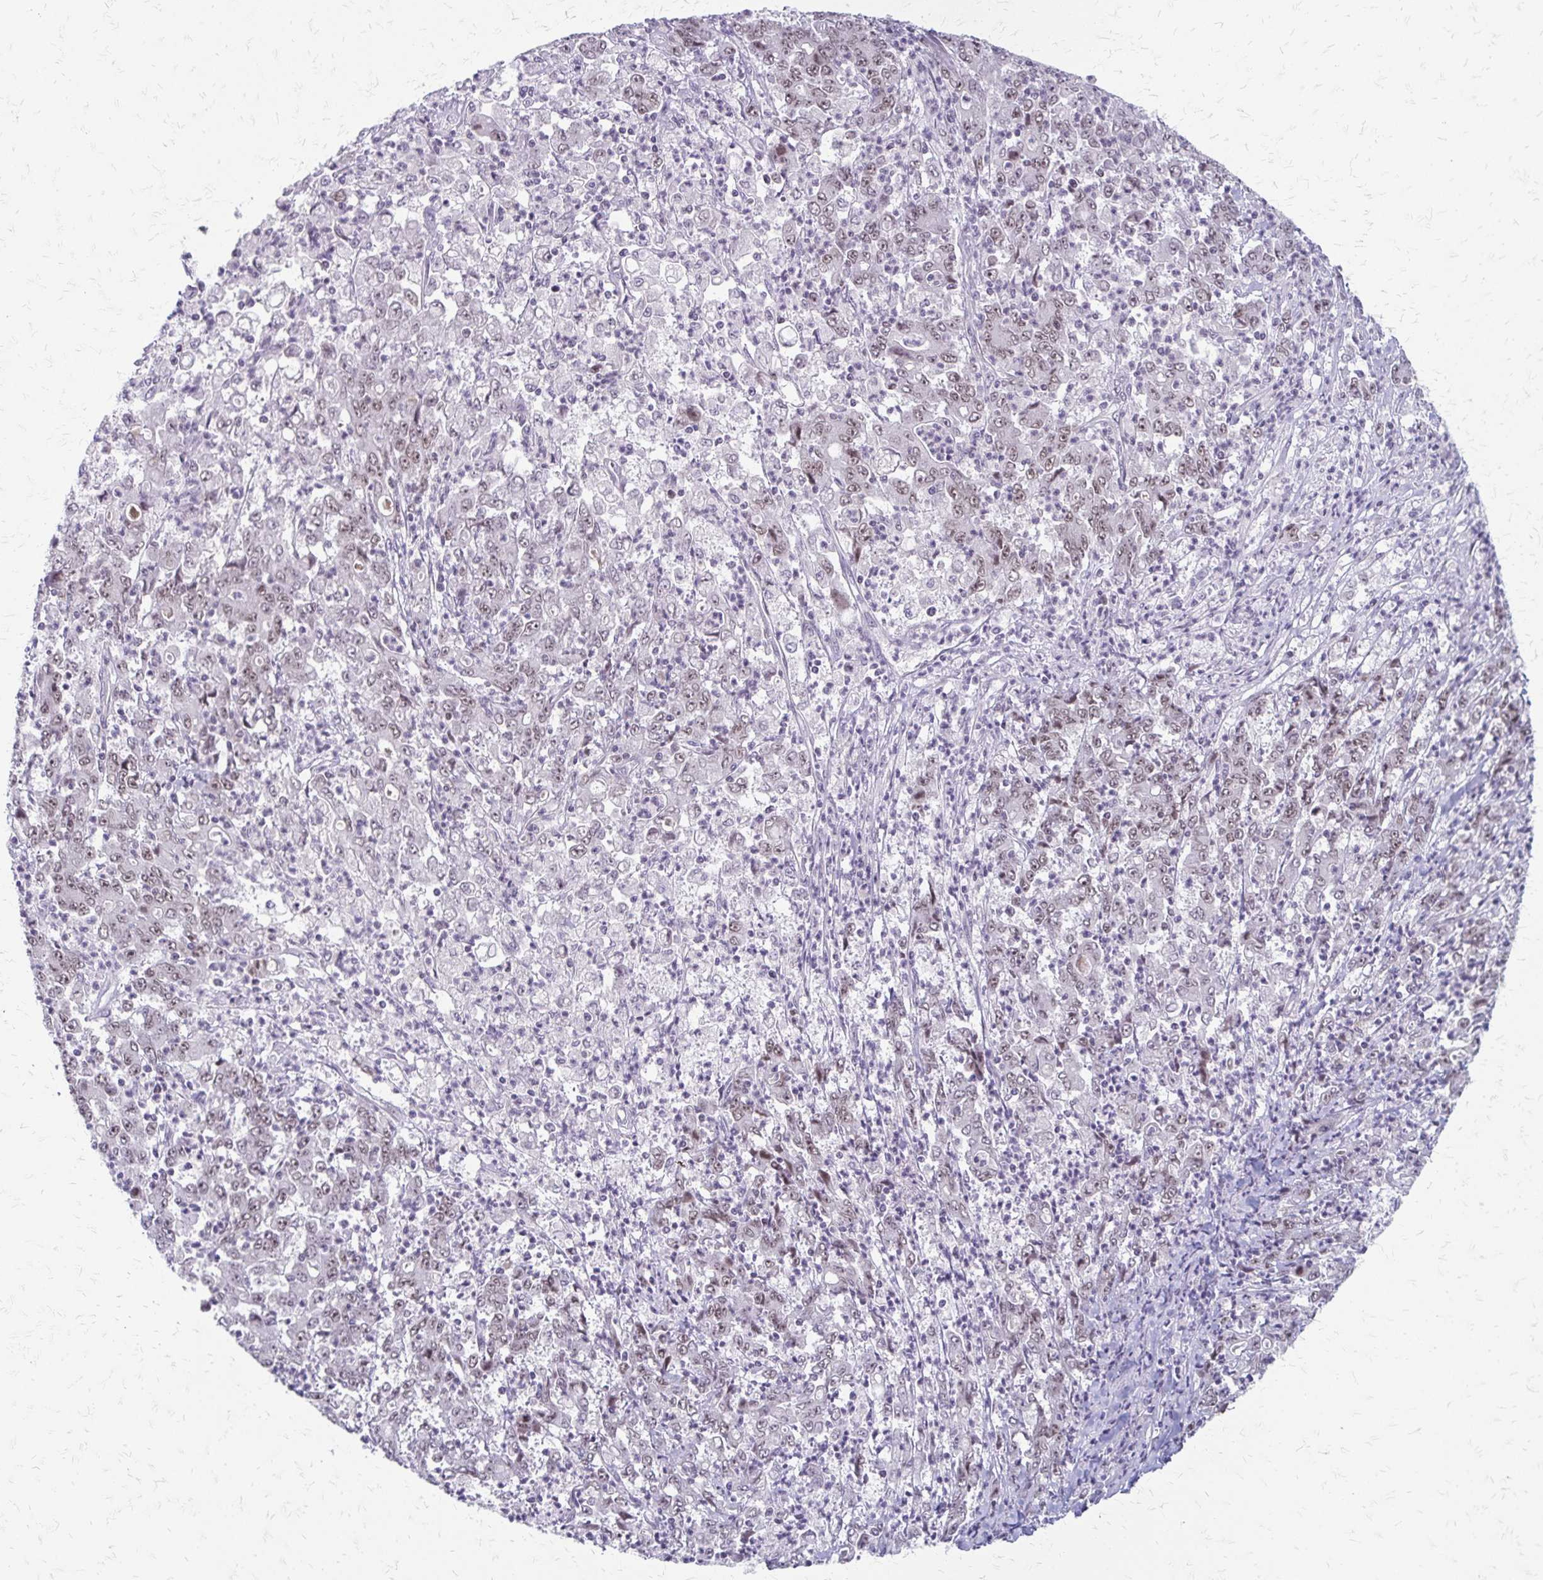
{"staining": {"intensity": "weak", "quantity": ">75%", "location": "nuclear"}, "tissue": "stomach cancer", "cell_type": "Tumor cells", "image_type": "cancer", "snomed": [{"axis": "morphology", "description": "Adenocarcinoma, NOS"}, {"axis": "topography", "description": "Stomach, lower"}], "caption": "The immunohistochemical stain labels weak nuclear expression in tumor cells of adenocarcinoma (stomach) tissue. (Brightfield microscopy of DAB IHC at high magnification).", "gene": "EED", "patient": {"sex": "female", "age": 71}}